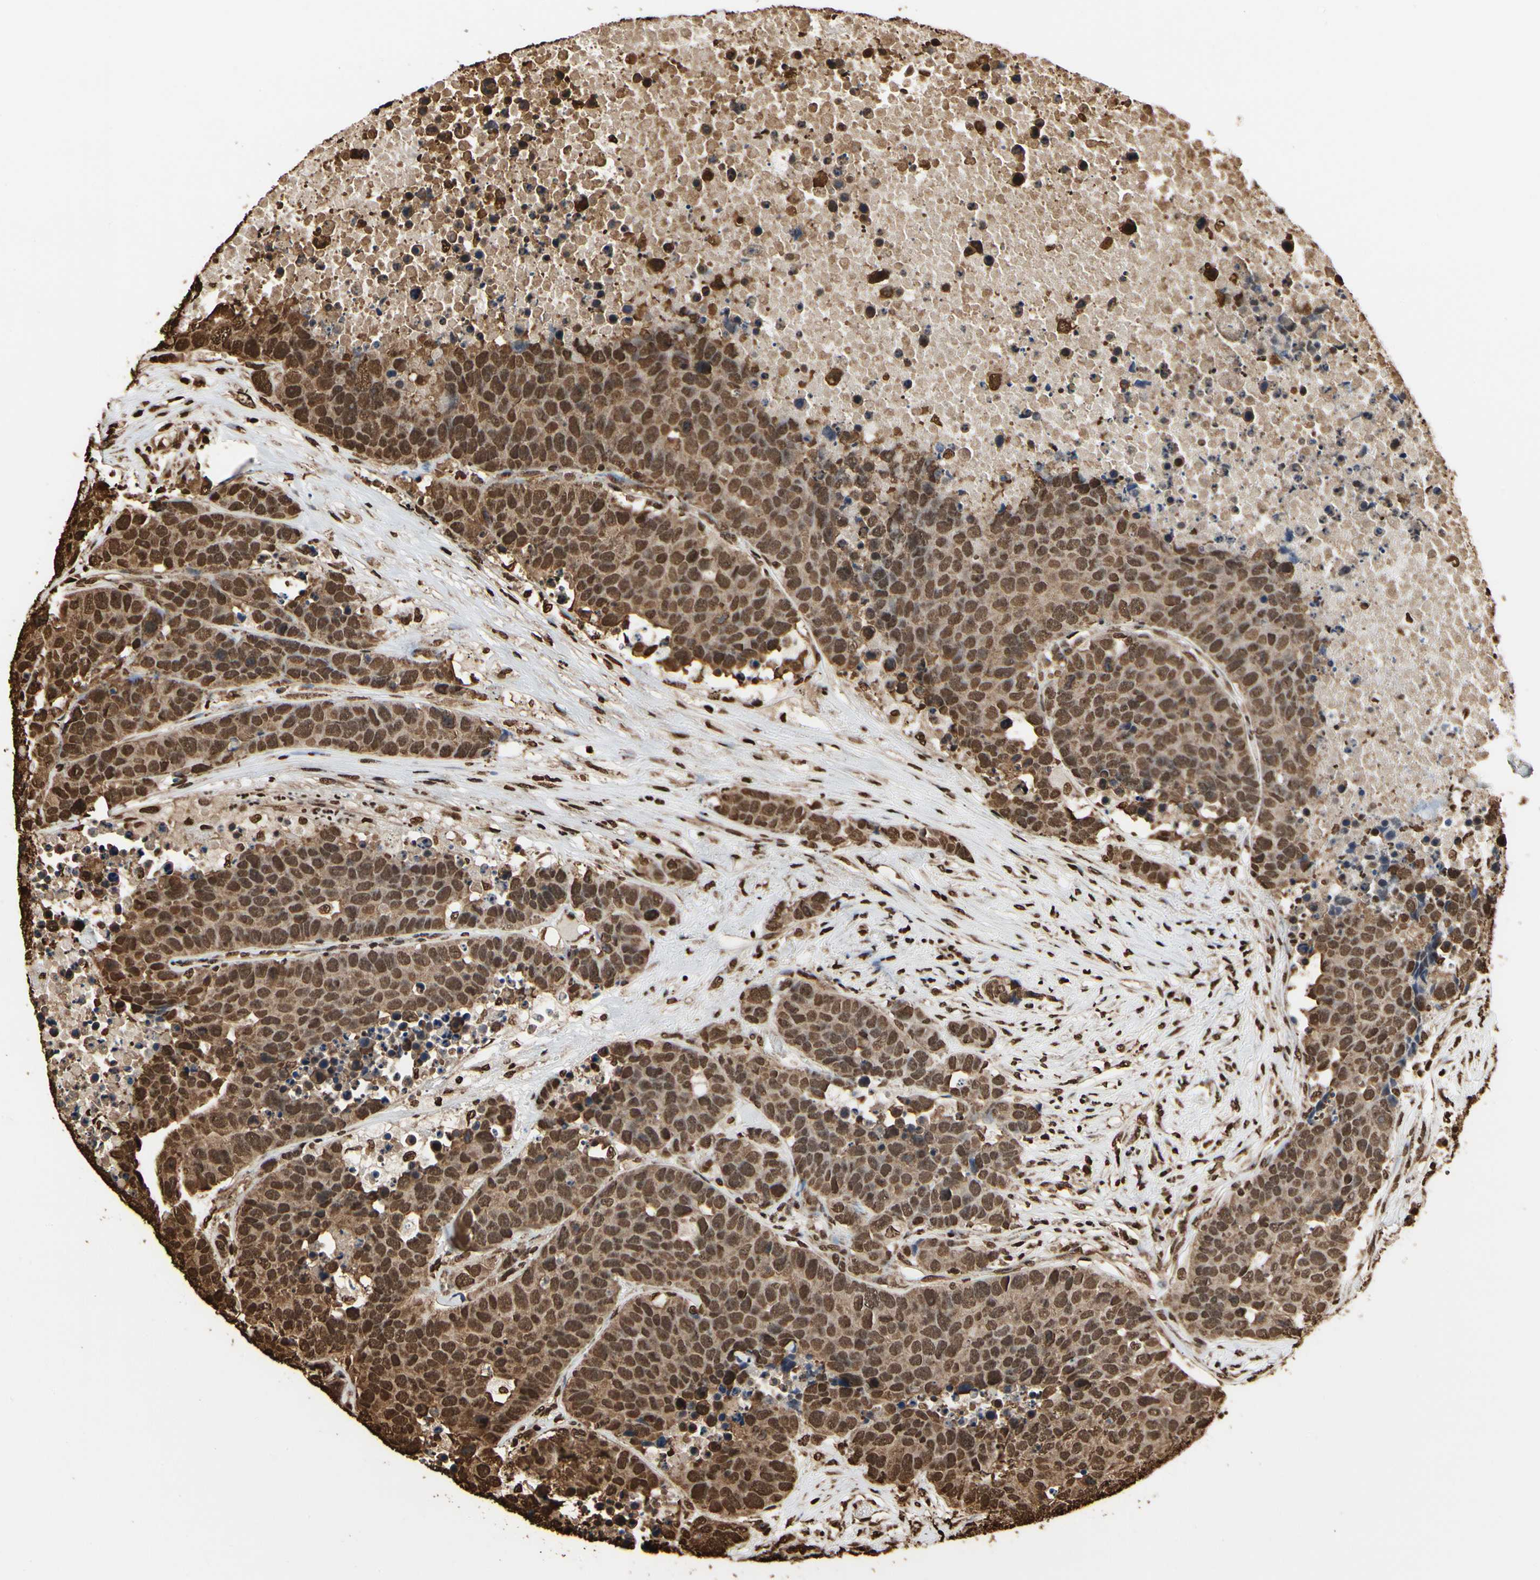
{"staining": {"intensity": "strong", "quantity": ">75%", "location": "cytoplasmic/membranous,nuclear"}, "tissue": "carcinoid", "cell_type": "Tumor cells", "image_type": "cancer", "snomed": [{"axis": "morphology", "description": "Carcinoid, malignant, NOS"}, {"axis": "topography", "description": "Lung"}], "caption": "There is high levels of strong cytoplasmic/membranous and nuclear positivity in tumor cells of malignant carcinoid, as demonstrated by immunohistochemical staining (brown color).", "gene": "HNRNPK", "patient": {"sex": "male", "age": 60}}